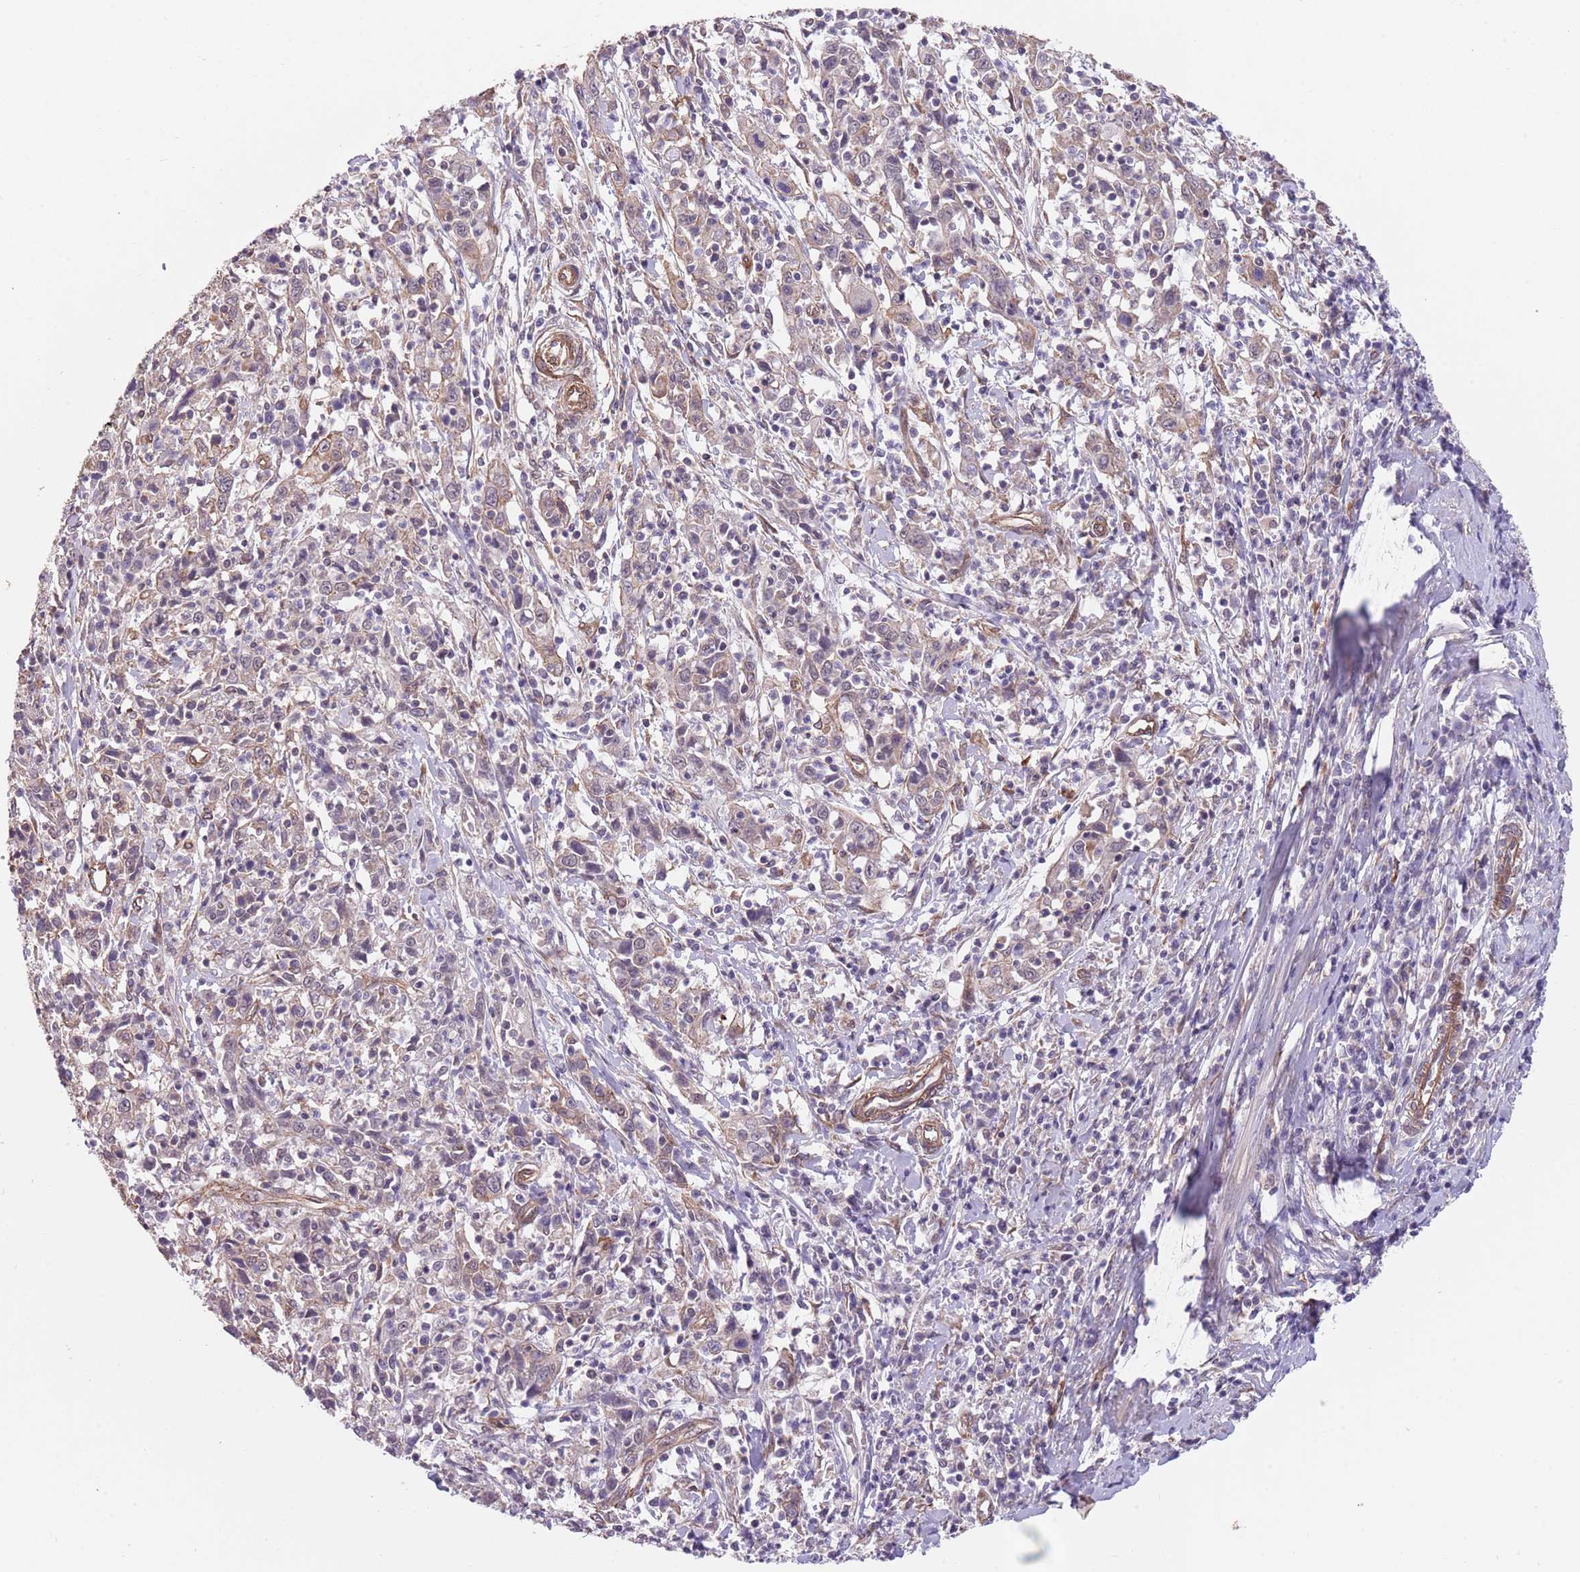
{"staining": {"intensity": "weak", "quantity": "<25%", "location": "cytoplasmic/membranous"}, "tissue": "cervical cancer", "cell_type": "Tumor cells", "image_type": "cancer", "snomed": [{"axis": "morphology", "description": "Squamous cell carcinoma, NOS"}, {"axis": "topography", "description": "Cervix"}], "caption": "This image is of cervical squamous cell carcinoma stained with immunohistochemistry to label a protein in brown with the nuclei are counter-stained blue. There is no expression in tumor cells.", "gene": "CREBZF", "patient": {"sex": "female", "age": 46}}